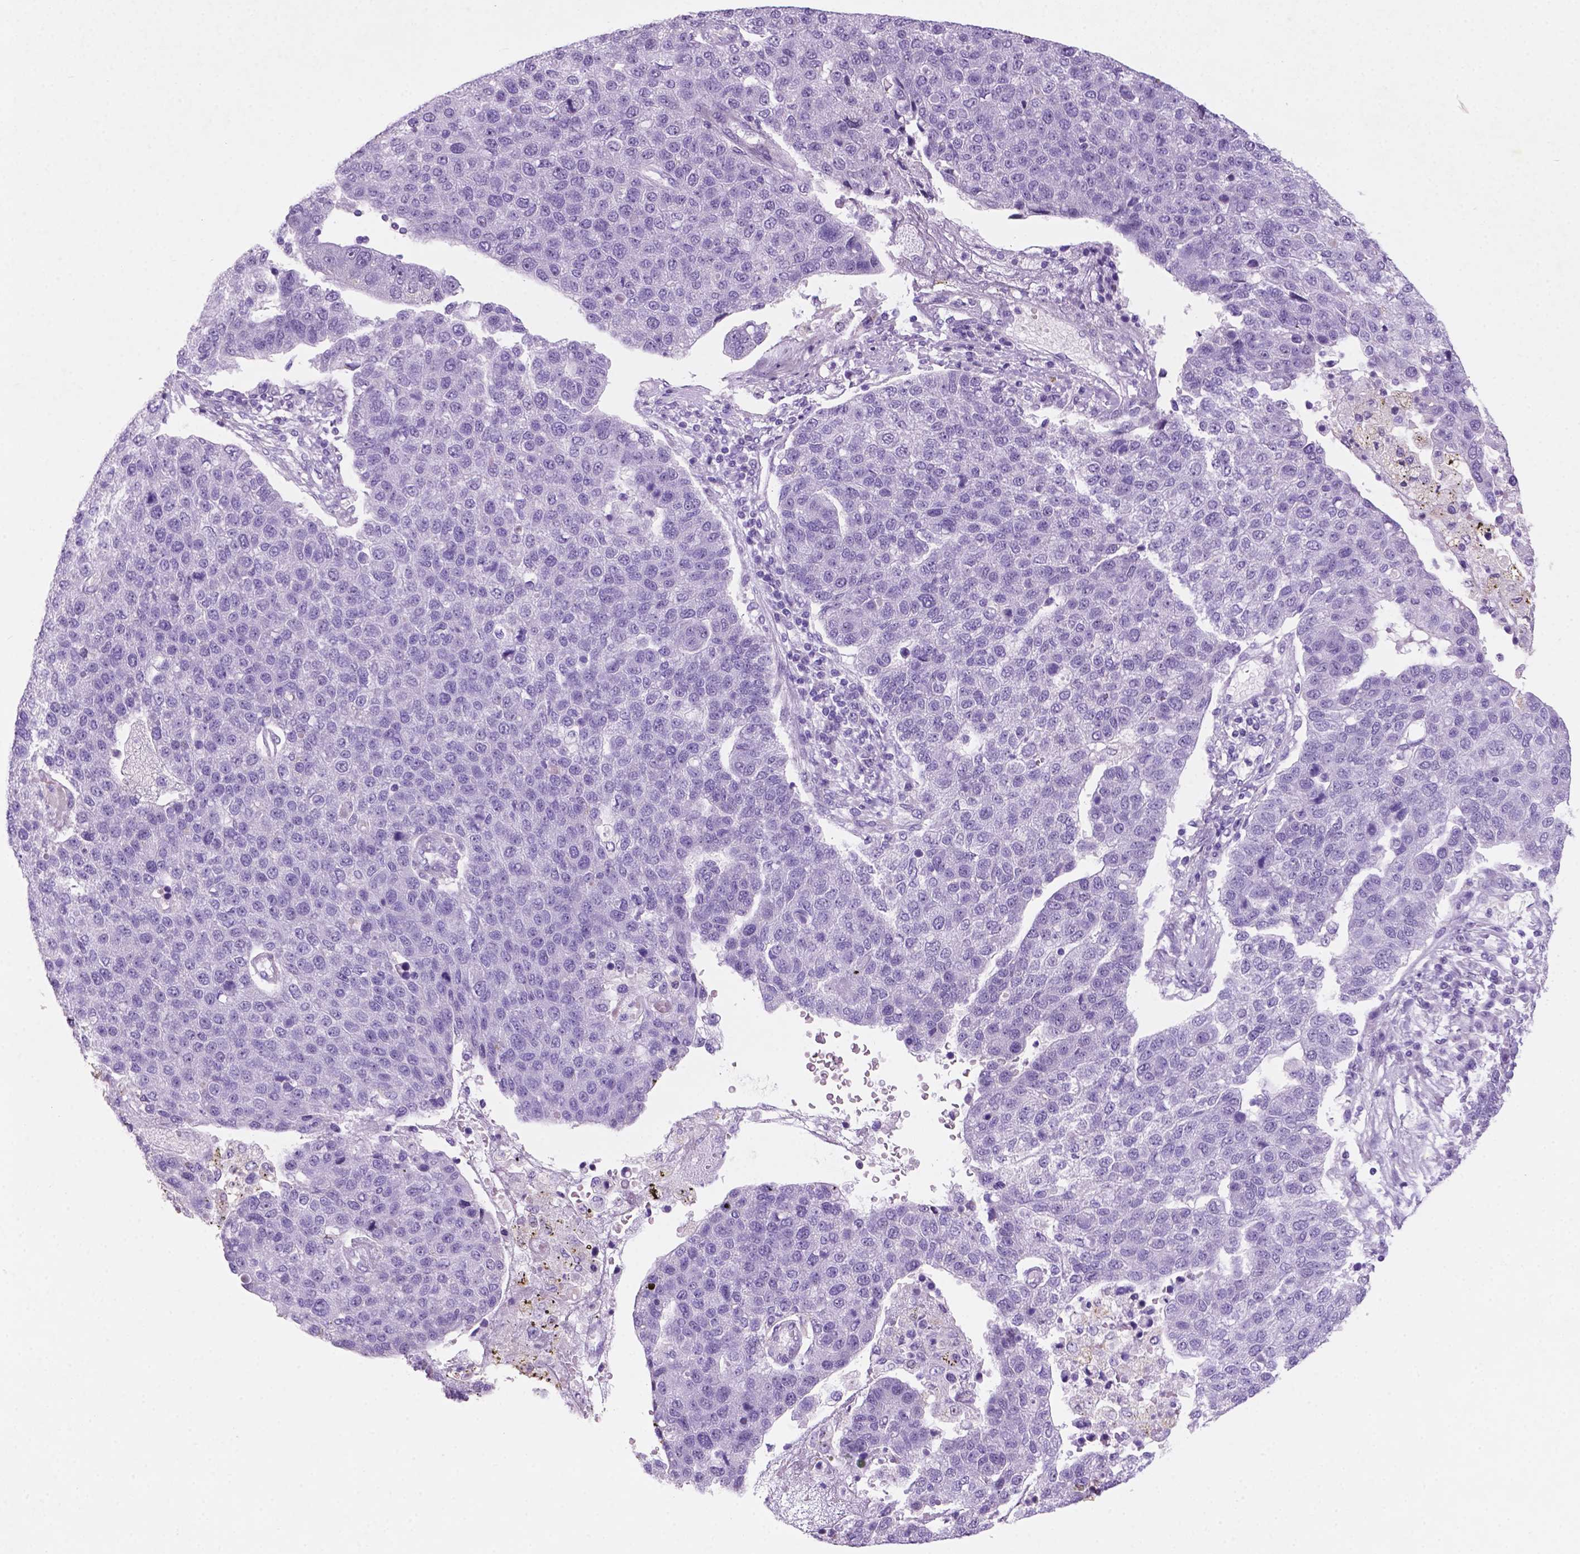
{"staining": {"intensity": "negative", "quantity": "none", "location": "none"}, "tissue": "pancreatic cancer", "cell_type": "Tumor cells", "image_type": "cancer", "snomed": [{"axis": "morphology", "description": "Adenocarcinoma, NOS"}, {"axis": "topography", "description": "Pancreas"}], "caption": "This is an IHC image of human pancreatic cancer. There is no staining in tumor cells.", "gene": "C18orf21", "patient": {"sex": "female", "age": 61}}